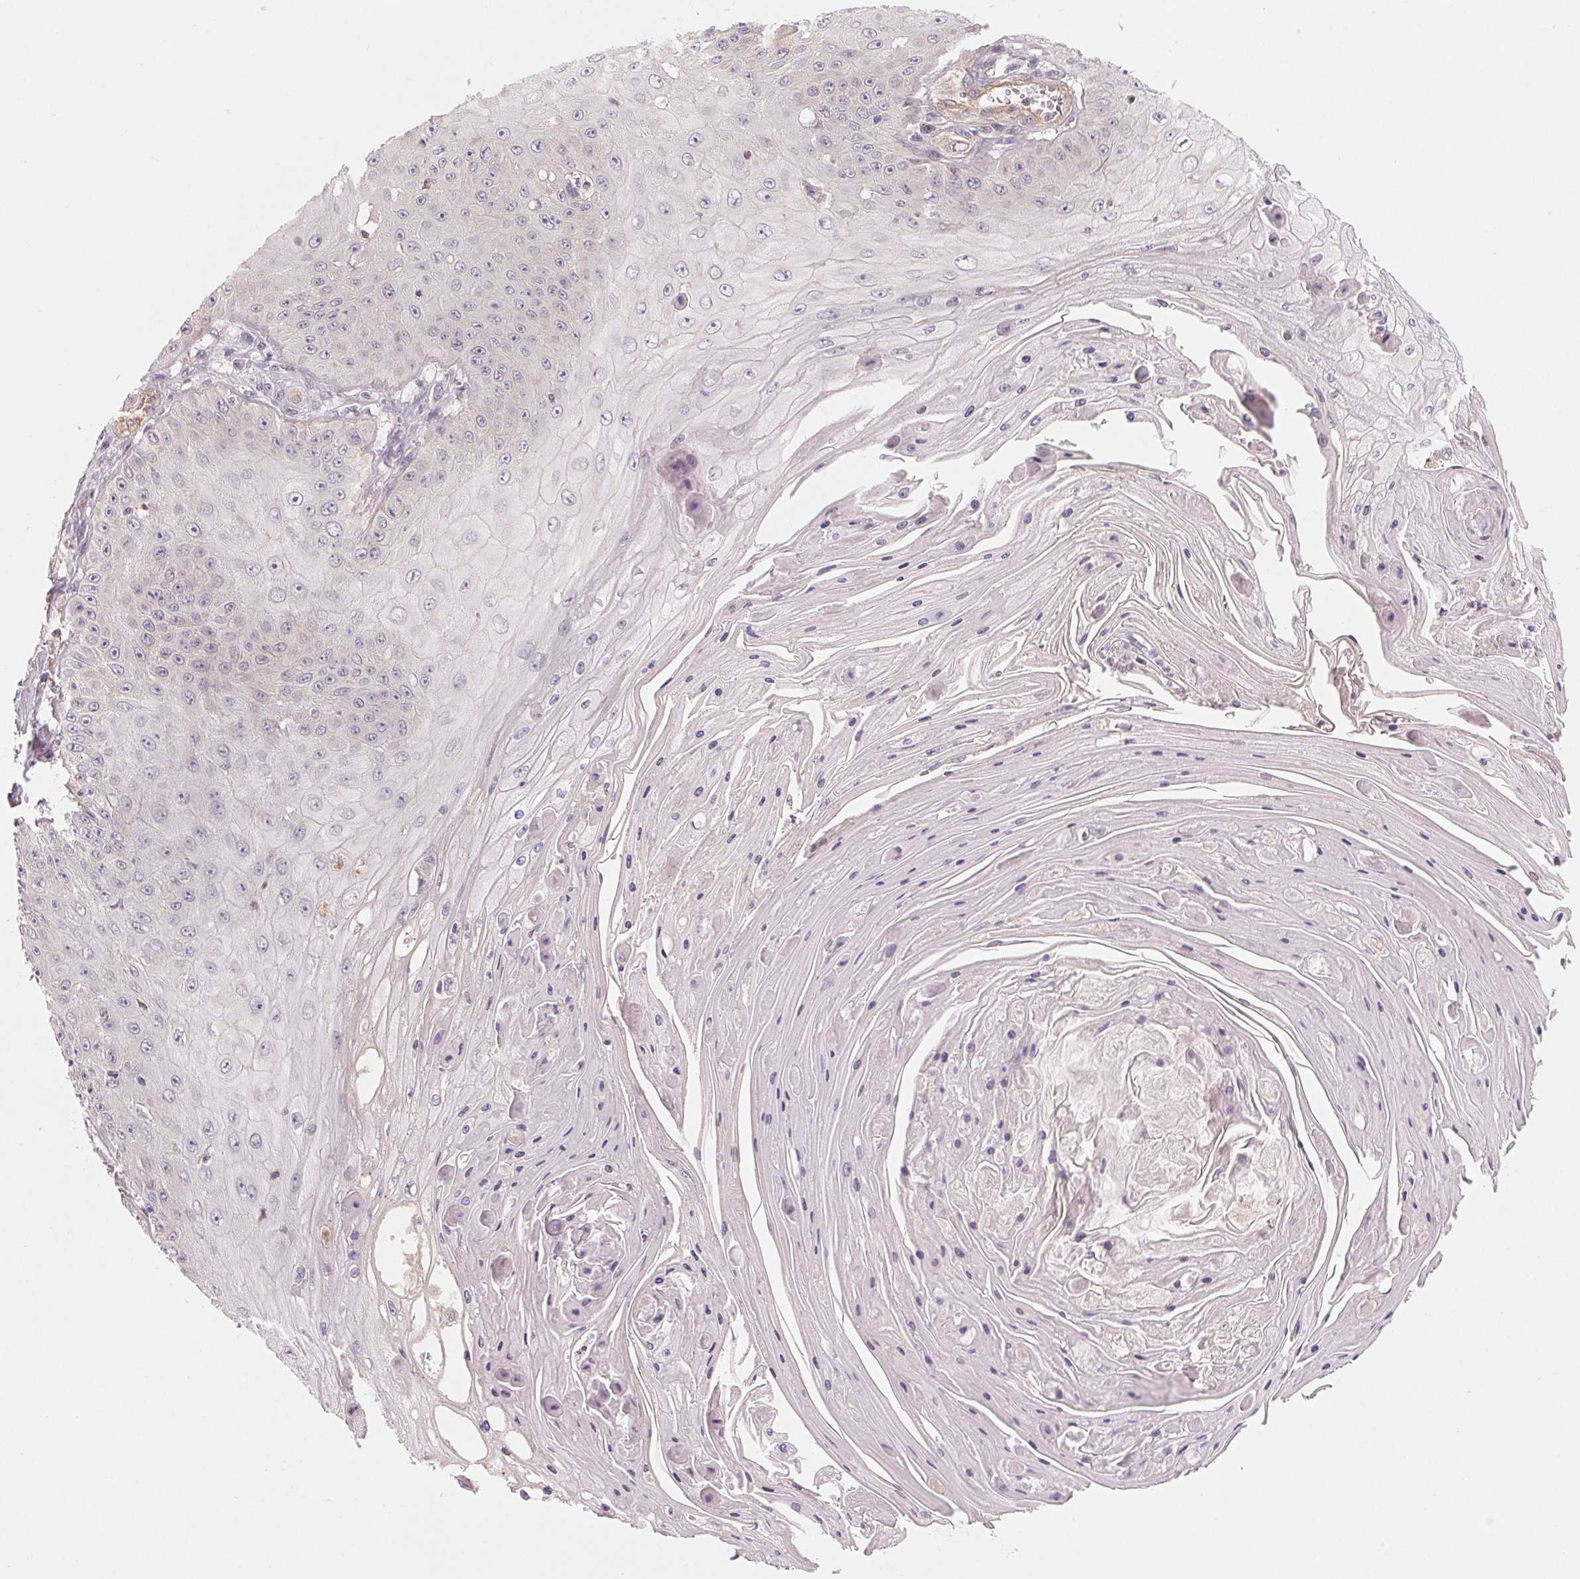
{"staining": {"intensity": "negative", "quantity": "none", "location": "none"}, "tissue": "skin cancer", "cell_type": "Tumor cells", "image_type": "cancer", "snomed": [{"axis": "morphology", "description": "Squamous cell carcinoma, NOS"}, {"axis": "topography", "description": "Skin"}], "caption": "IHC micrograph of neoplastic tissue: human skin cancer (squamous cell carcinoma) stained with DAB reveals no significant protein staining in tumor cells.", "gene": "CCDC112", "patient": {"sex": "male", "age": 70}}